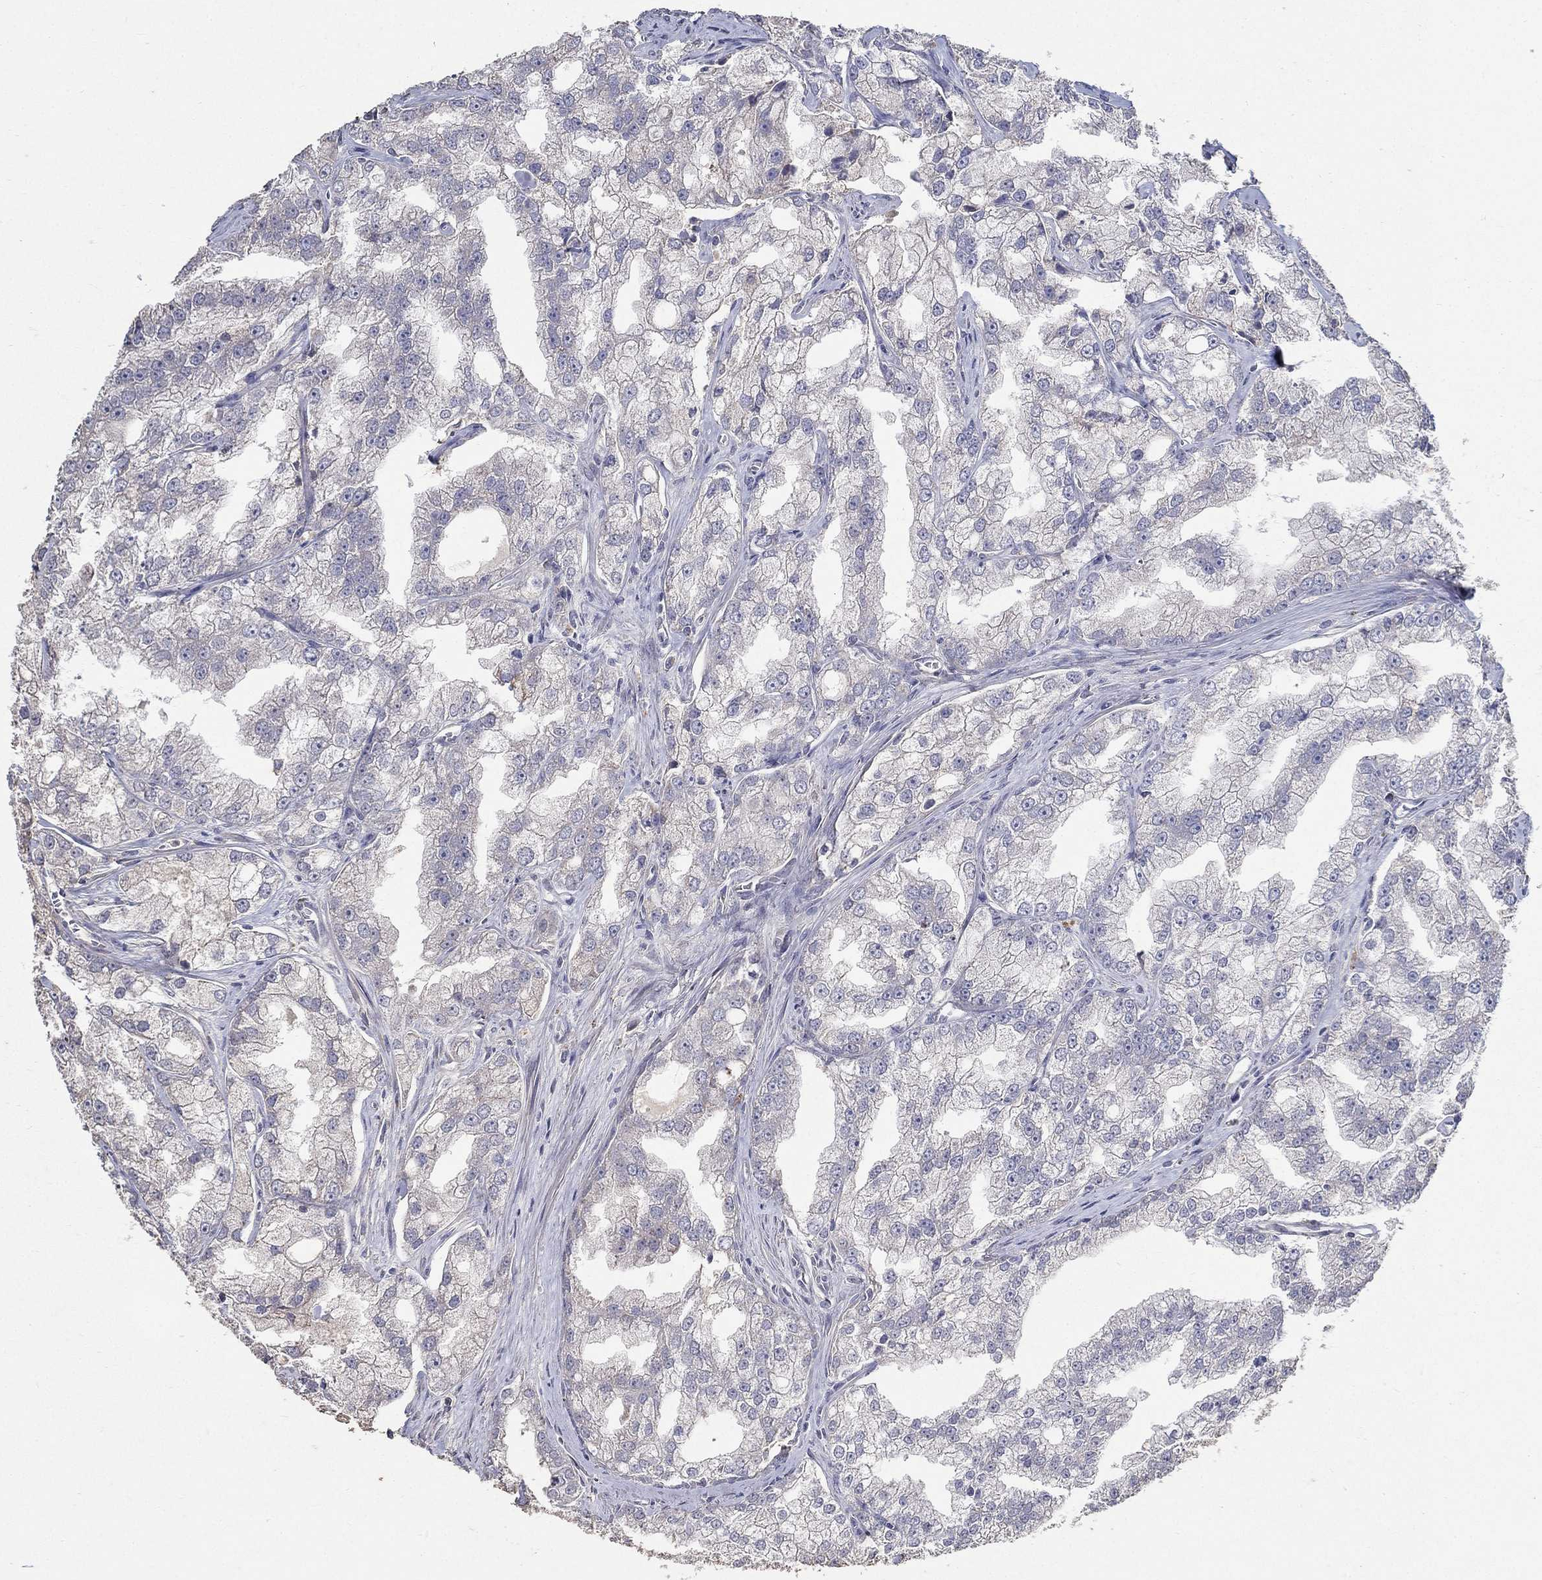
{"staining": {"intensity": "negative", "quantity": "none", "location": "none"}, "tissue": "prostate cancer", "cell_type": "Tumor cells", "image_type": "cancer", "snomed": [{"axis": "morphology", "description": "Adenocarcinoma, NOS"}, {"axis": "topography", "description": "Prostate"}], "caption": "Tumor cells show no significant protein staining in prostate cancer (adenocarcinoma). (DAB (3,3'-diaminobenzidine) IHC with hematoxylin counter stain).", "gene": "PROZ", "patient": {"sex": "male", "age": 70}}